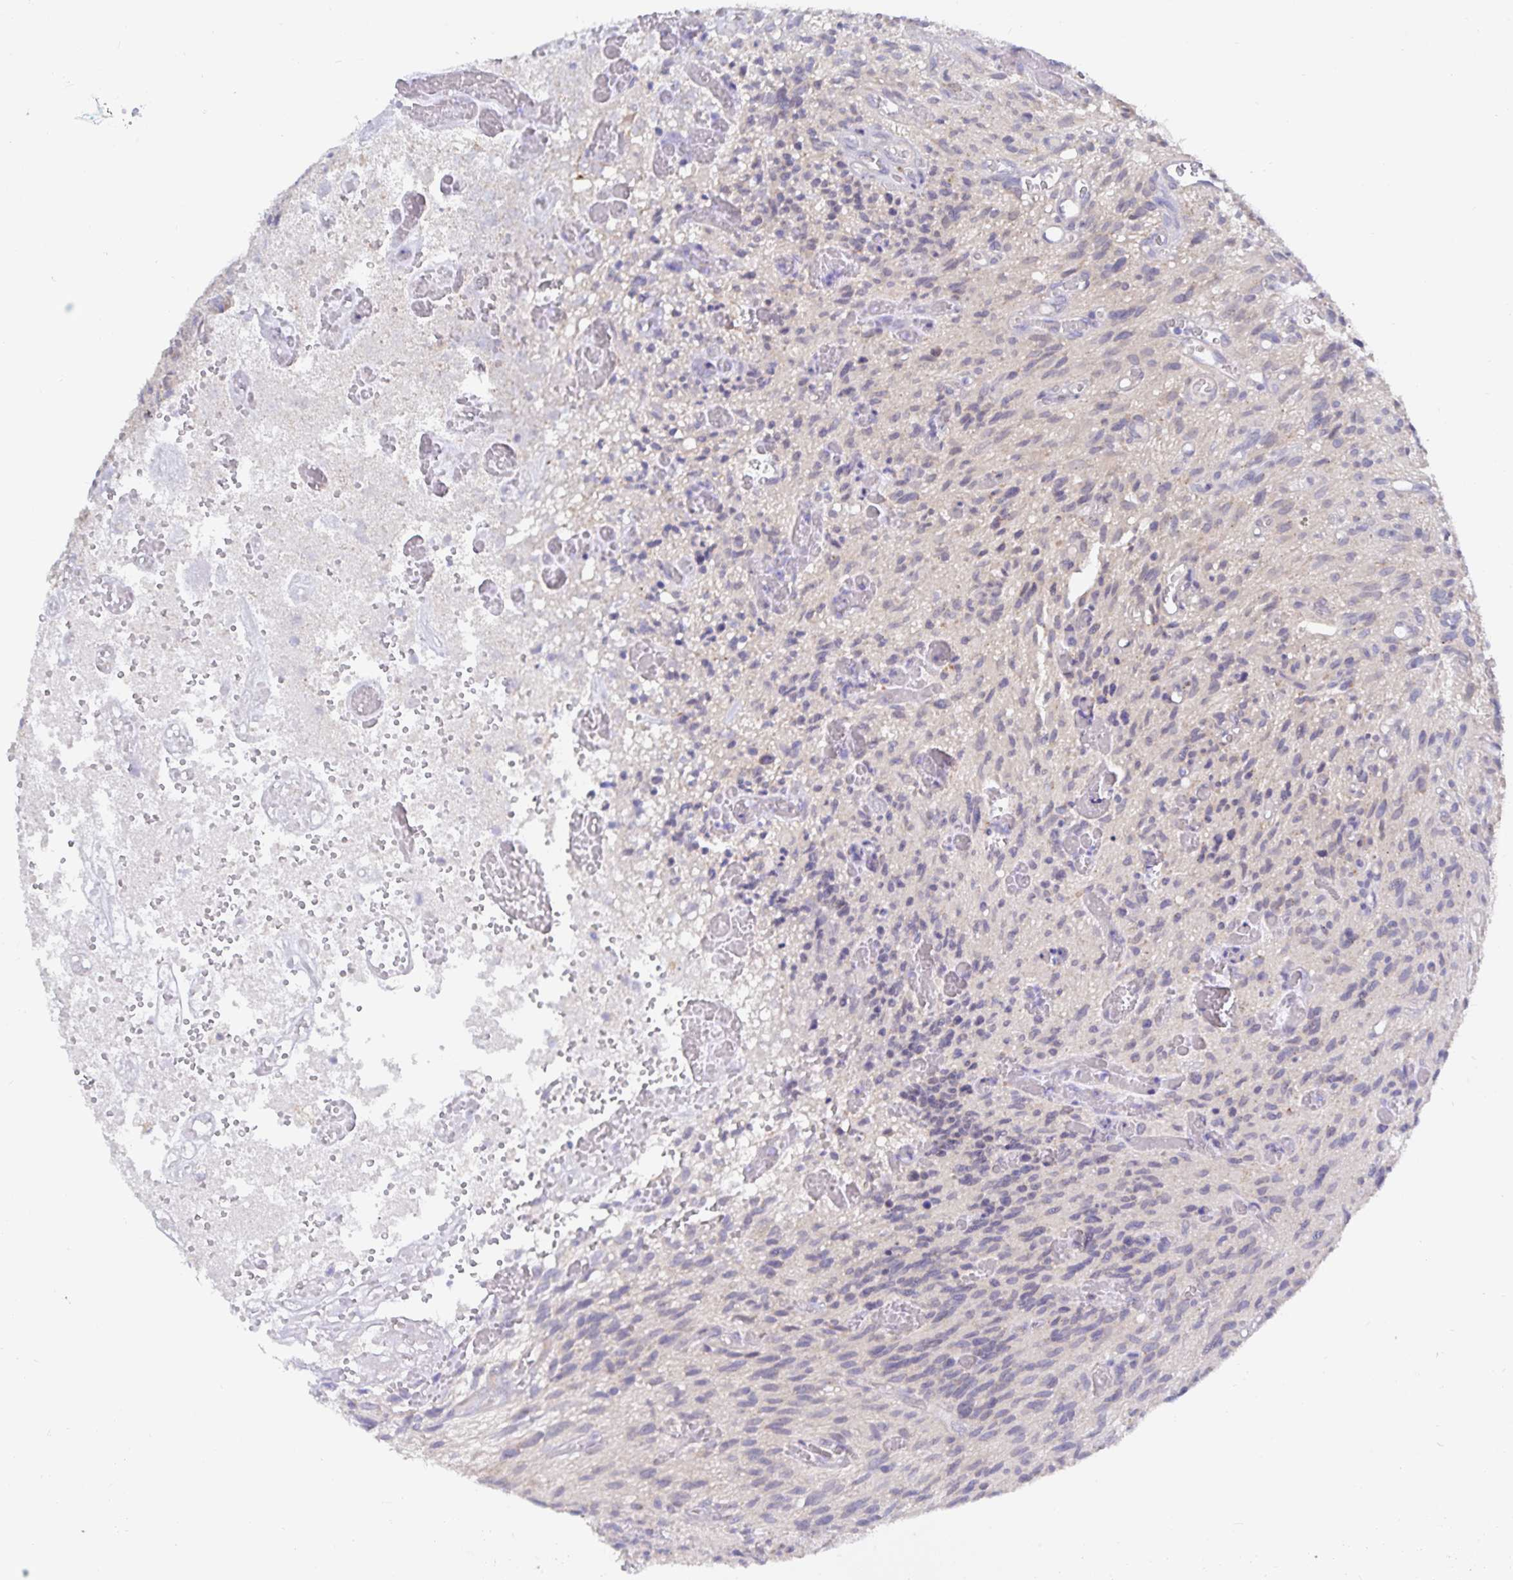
{"staining": {"intensity": "negative", "quantity": "none", "location": "none"}, "tissue": "glioma", "cell_type": "Tumor cells", "image_type": "cancer", "snomed": [{"axis": "morphology", "description": "Glioma, malignant, High grade"}, {"axis": "topography", "description": "Brain"}], "caption": "High power microscopy photomicrograph of an immunohistochemistry histopathology image of high-grade glioma (malignant), revealing no significant positivity in tumor cells.", "gene": "ZIK1", "patient": {"sex": "male", "age": 75}}